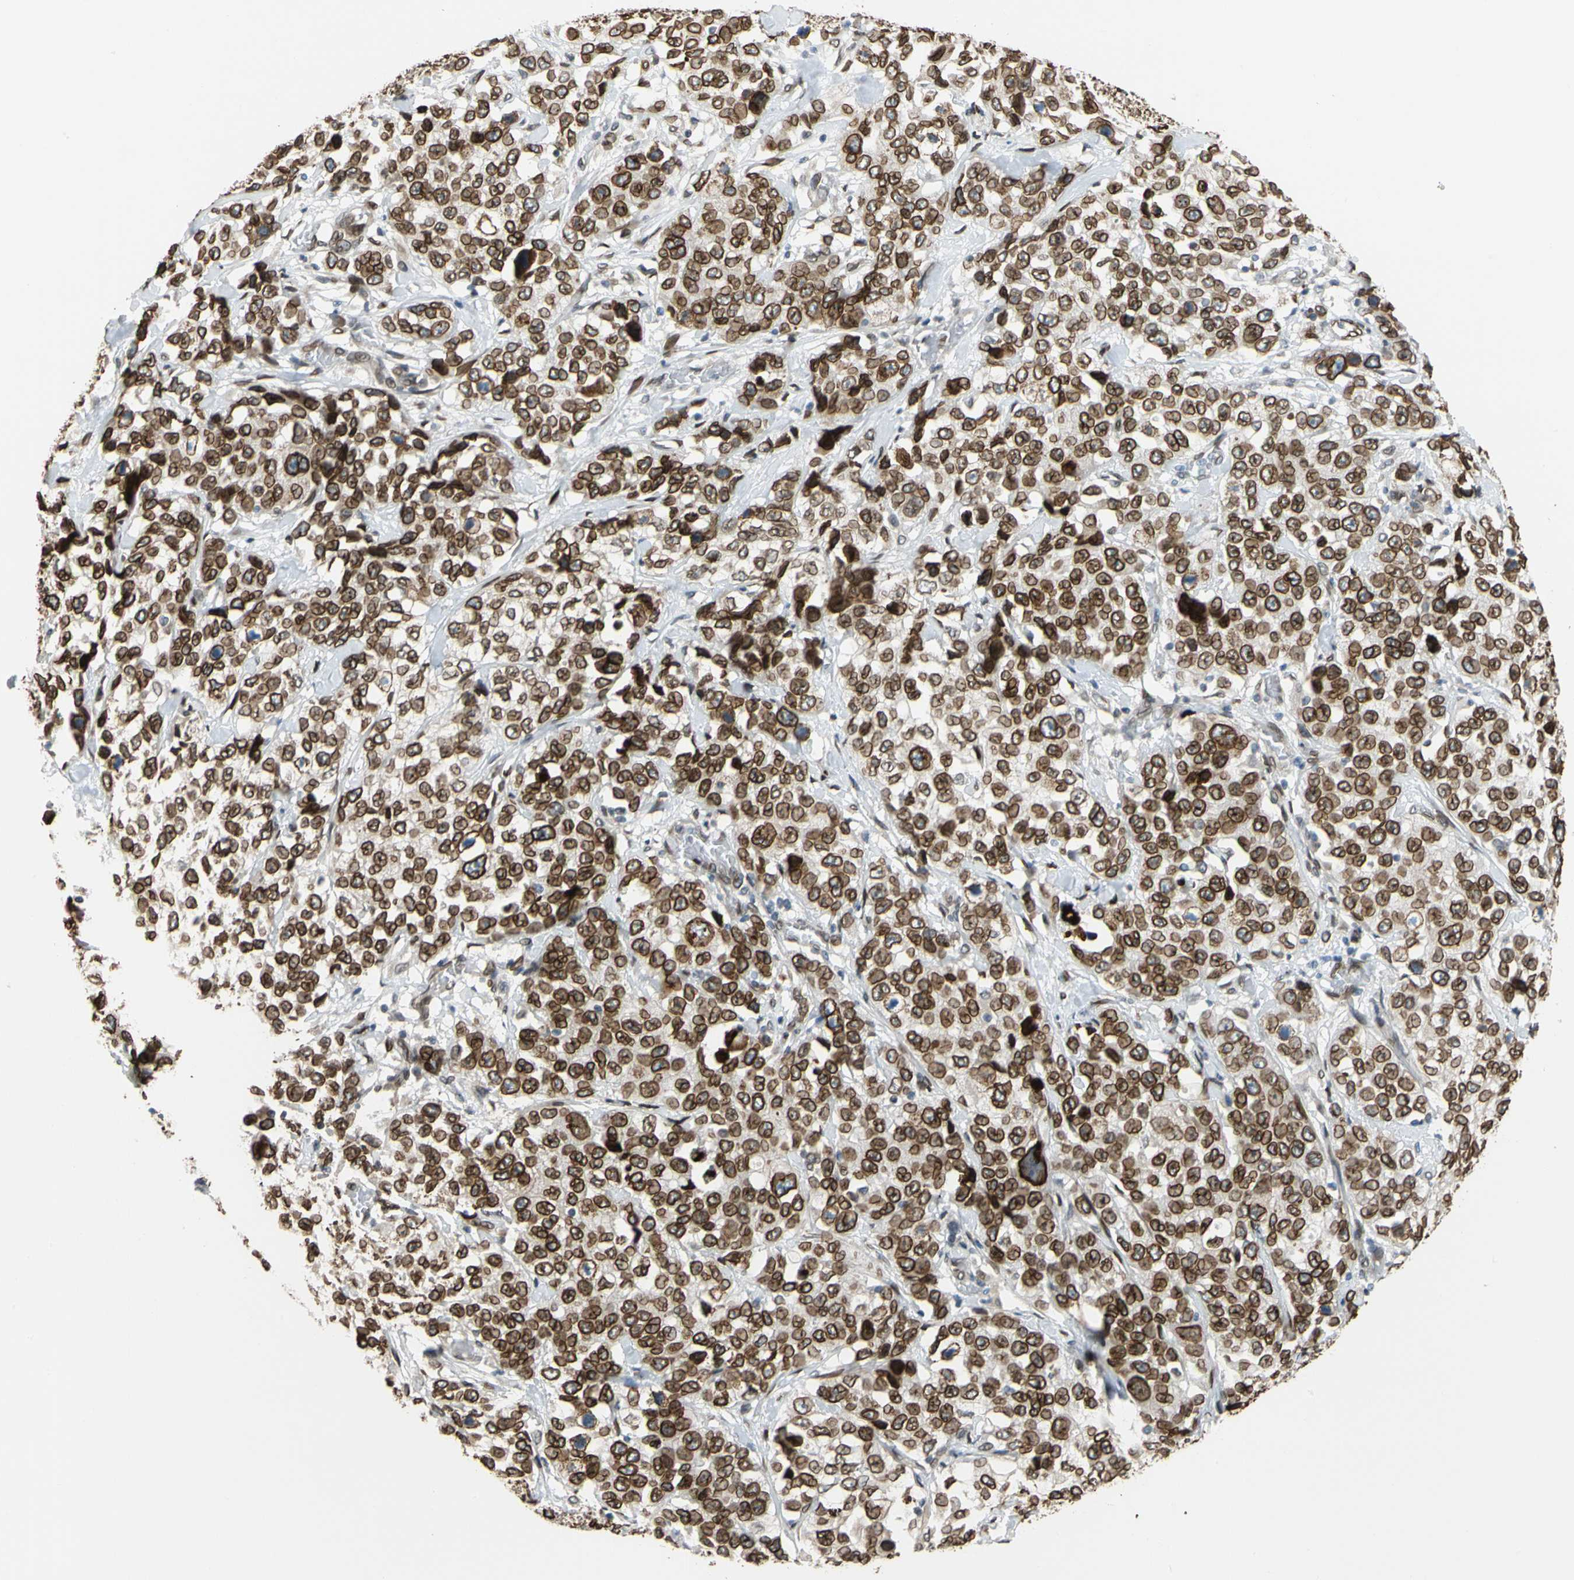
{"staining": {"intensity": "strong", "quantity": ">75%", "location": "cytoplasmic/membranous,nuclear"}, "tissue": "stomach cancer", "cell_type": "Tumor cells", "image_type": "cancer", "snomed": [{"axis": "morphology", "description": "Normal tissue, NOS"}, {"axis": "morphology", "description": "Adenocarcinoma, NOS"}, {"axis": "topography", "description": "Stomach"}], "caption": "Adenocarcinoma (stomach) stained for a protein (brown) exhibits strong cytoplasmic/membranous and nuclear positive positivity in about >75% of tumor cells.", "gene": "SUN1", "patient": {"sex": "male", "age": 48}}